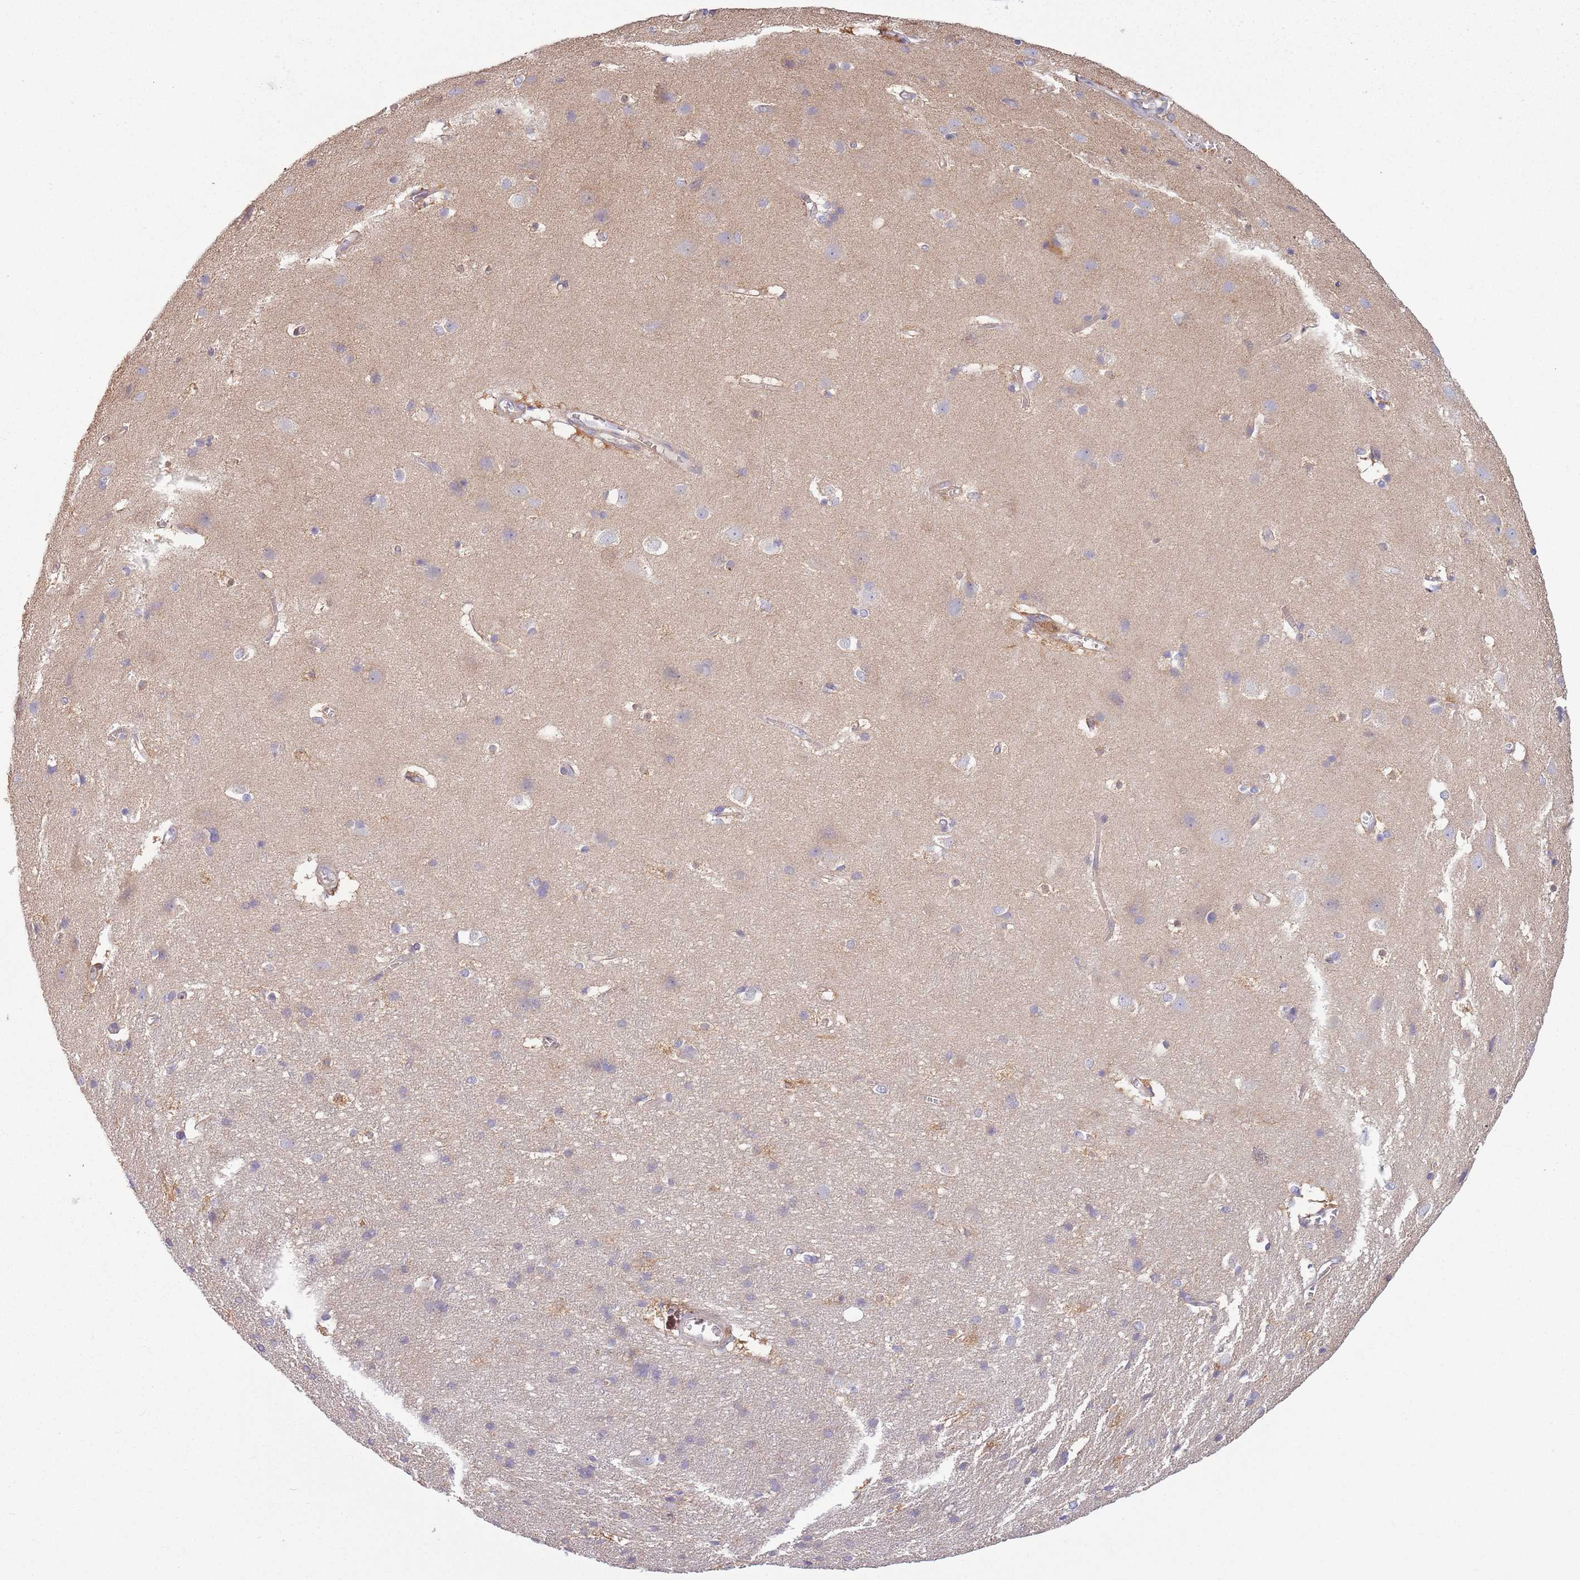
{"staining": {"intensity": "moderate", "quantity": "25%-75%", "location": "cytoplasmic/membranous"}, "tissue": "cerebral cortex", "cell_type": "Endothelial cells", "image_type": "normal", "snomed": [{"axis": "morphology", "description": "Normal tissue, NOS"}, {"axis": "topography", "description": "Cerebral cortex"}], "caption": "A medium amount of moderate cytoplasmic/membranous staining is present in approximately 25%-75% of endothelial cells in normal cerebral cortex.", "gene": "COQ5", "patient": {"sex": "male", "age": 54}}